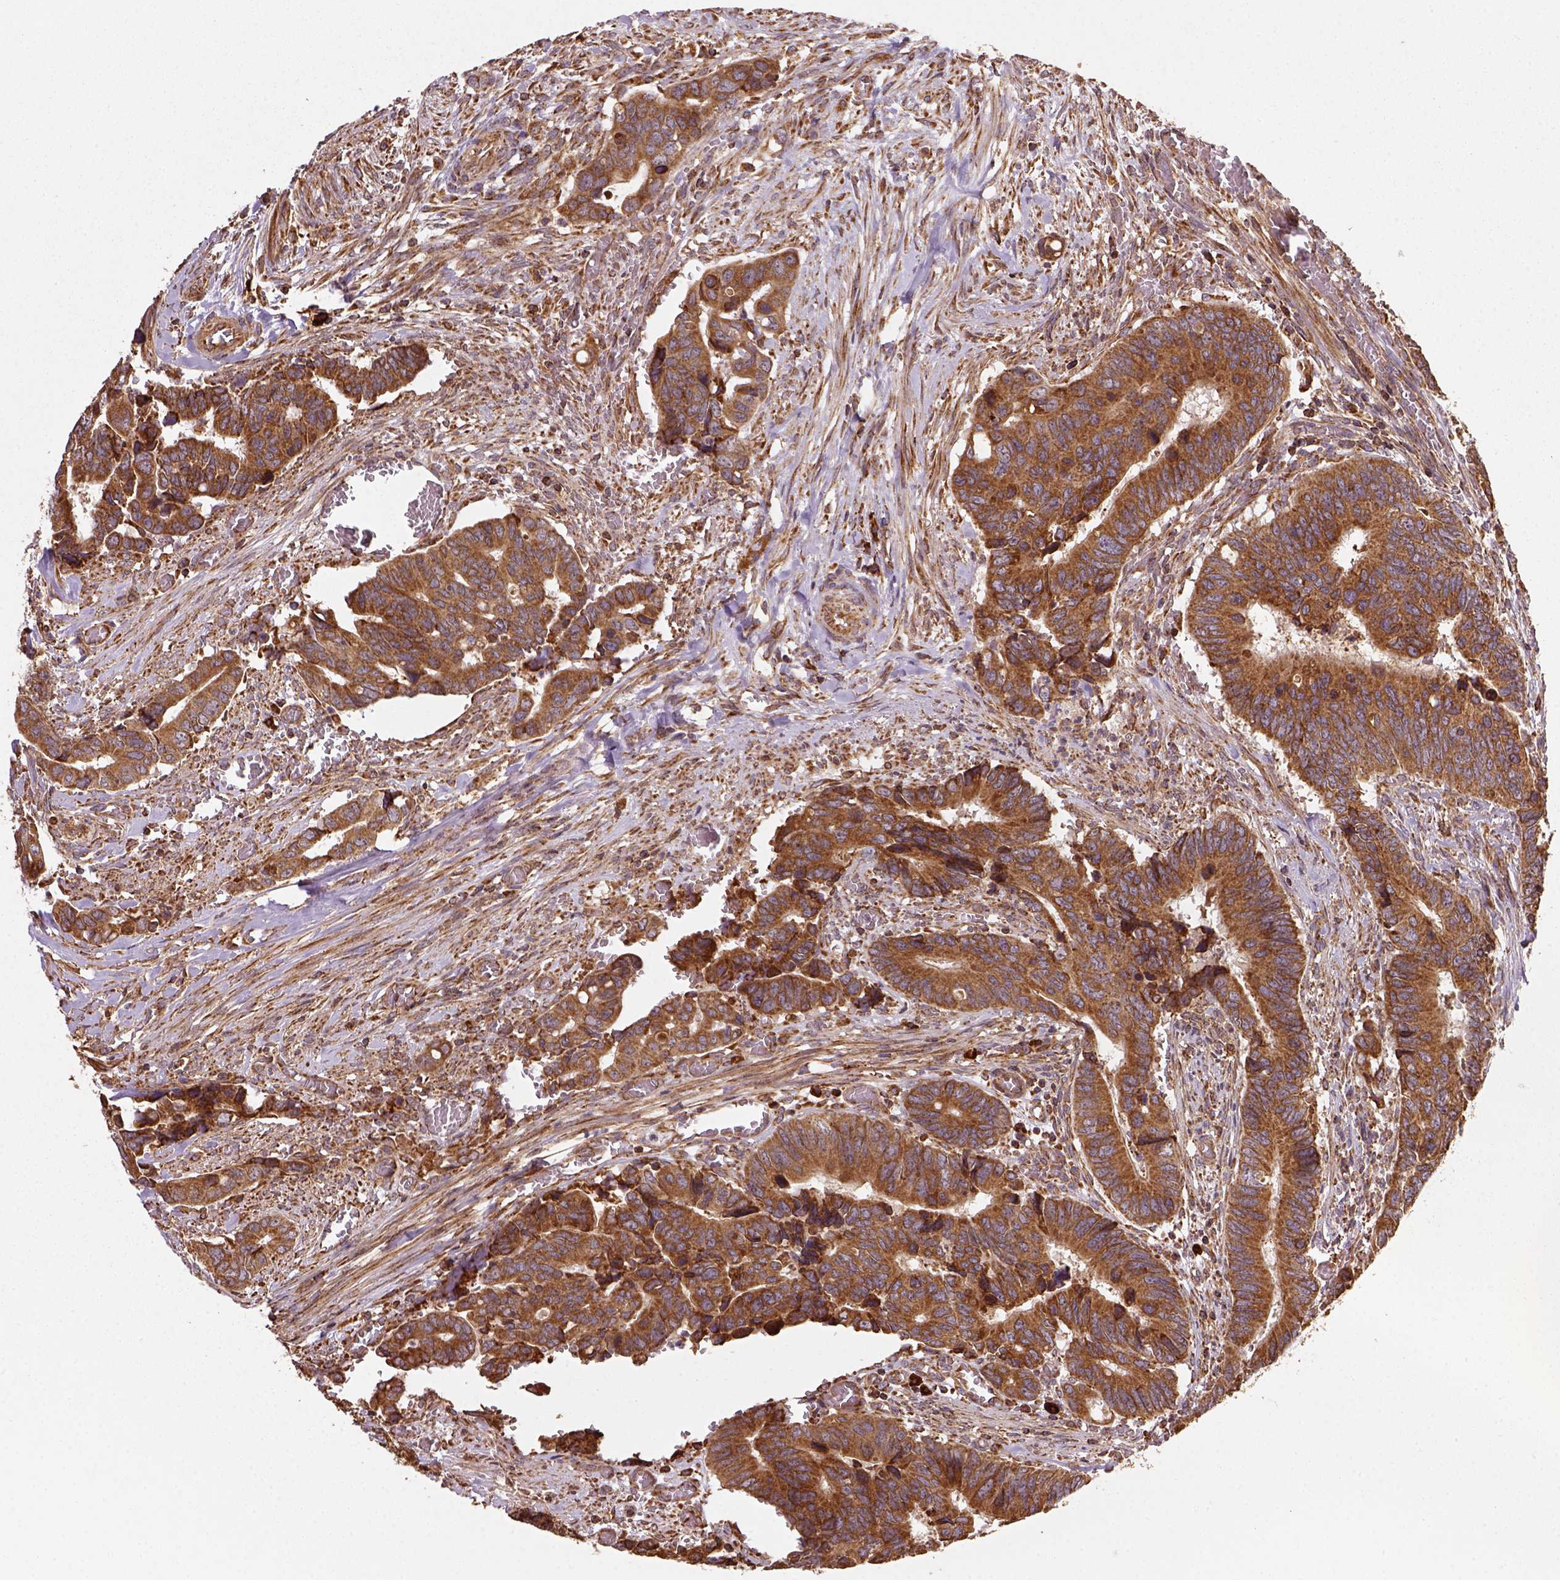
{"staining": {"intensity": "strong", "quantity": ">75%", "location": "cytoplasmic/membranous"}, "tissue": "colorectal cancer", "cell_type": "Tumor cells", "image_type": "cancer", "snomed": [{"axis": "morphology", "description": "Adenocarcinoma, NOS"}, {"axis": "topography", "description": "Colon"}], "caption": "A photomicrograph of human colorectal cancer stained for a protein reveals strong cytoplasmic/membranous brown staining in tumor cells.", "gene": "MAPK8IP3", "patient": {"sex": "male", "age": 49}}